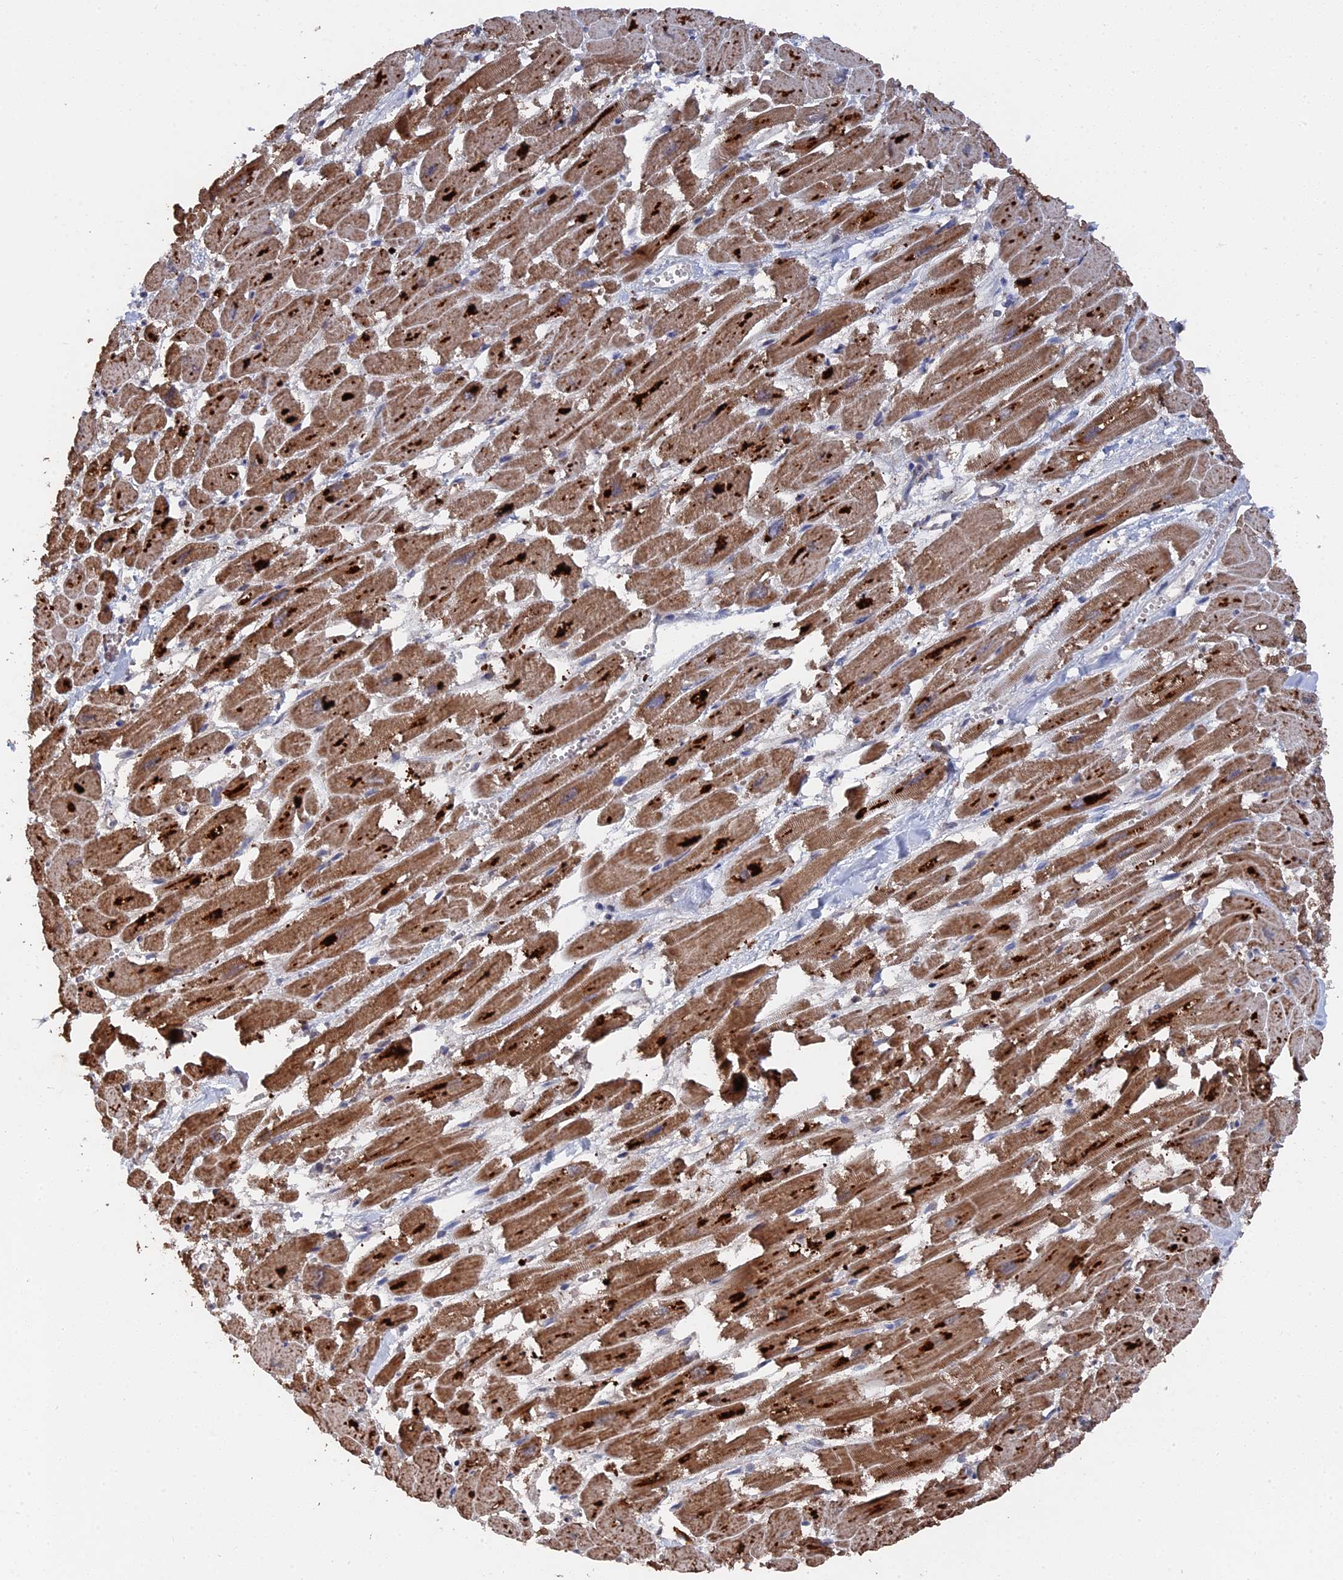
{"staining": {"intensity": "strong", "quantity": ">75%", "location": "cytoplasmic/membranous"}, "tissue": "heart muscle", "cell_type": "Cardiomyocytes", "image_type": "normal", "snomed": [{"axis": "morphology", "description": "Normal tissue, NOS"}, {"axis": "topography", "description": "Heart"}], "caption": "Immunohistochemical staining of unremarkable heart muscle demonstrates >75% levels of strong cytoplasmic/membranous protein expression in approximately >75% of cardiomyocytes.", "gene": "CEACAM21", "patient": {"sex": "male", "age": 54}}